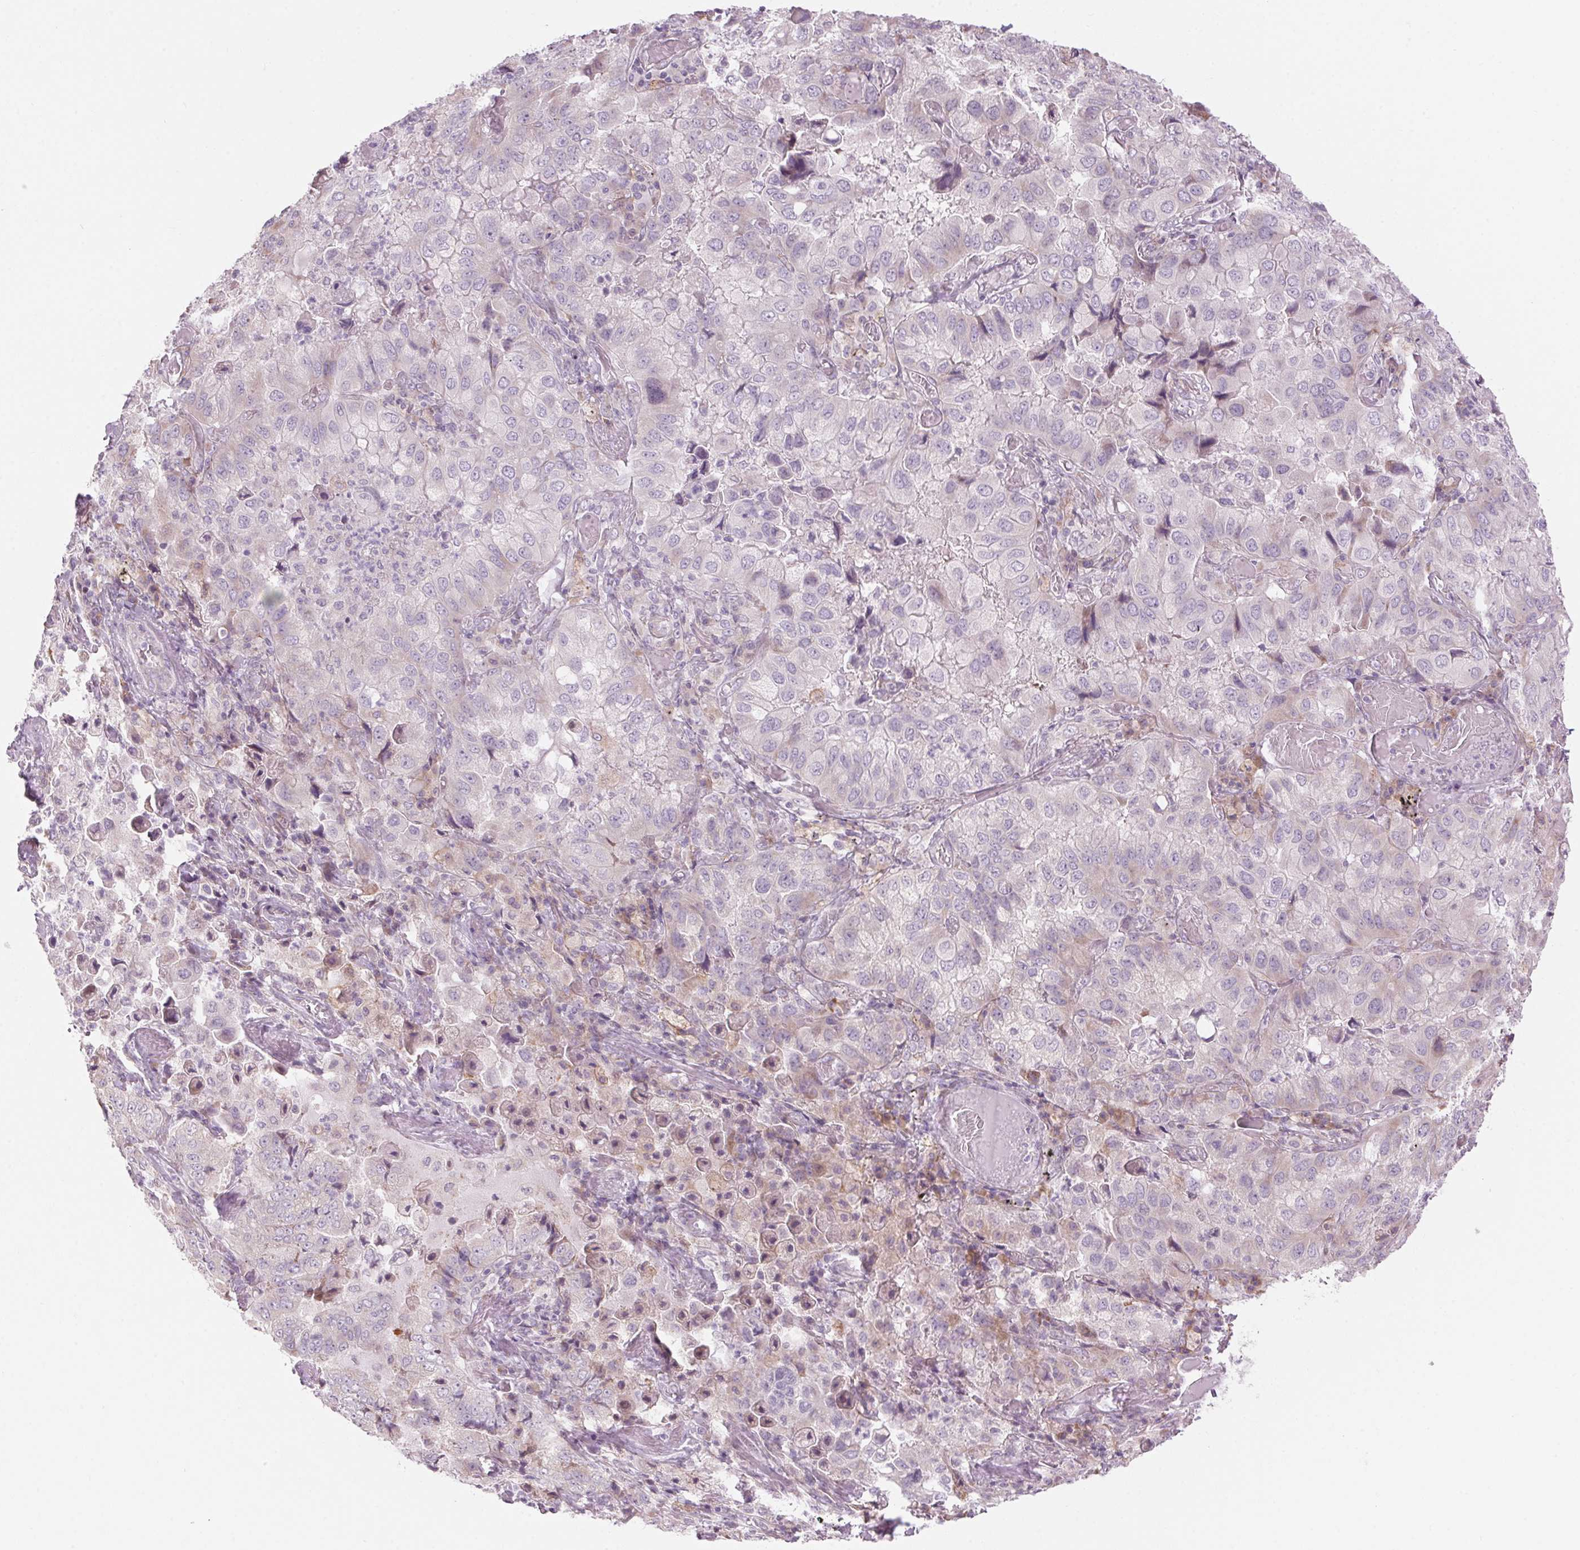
{"staining": {"intensity": "negative", "quantity": "none", "location": "none"}, "tissue": "lung cancer", "cell_type": "Tumor cells", "image_type": "cancer", "snomed": [{"axis": "morphology", "description": "Aneuploidy"}, {"axis": "morphology", "description": "Adenocarcinoma, NOS"}, {"axis": "morphology", "description": "Adenocarcinoma, metastatic, NOS"}, {"axis": "topography", "description": "Lymph node"}, {"axis": "topography", "description": "Lung"}], "caption": "DAB (3,3'-diaminobenzidine) immunohistochemical staining of lung adenocarcinoma shows no significant staining in tumor cells. The staining is performed using DAB brown chromogen with nuclei counter-stained in using hematoxylin.", "gene": "GNMT", "patient": {"sex": "female", "age": 48}}